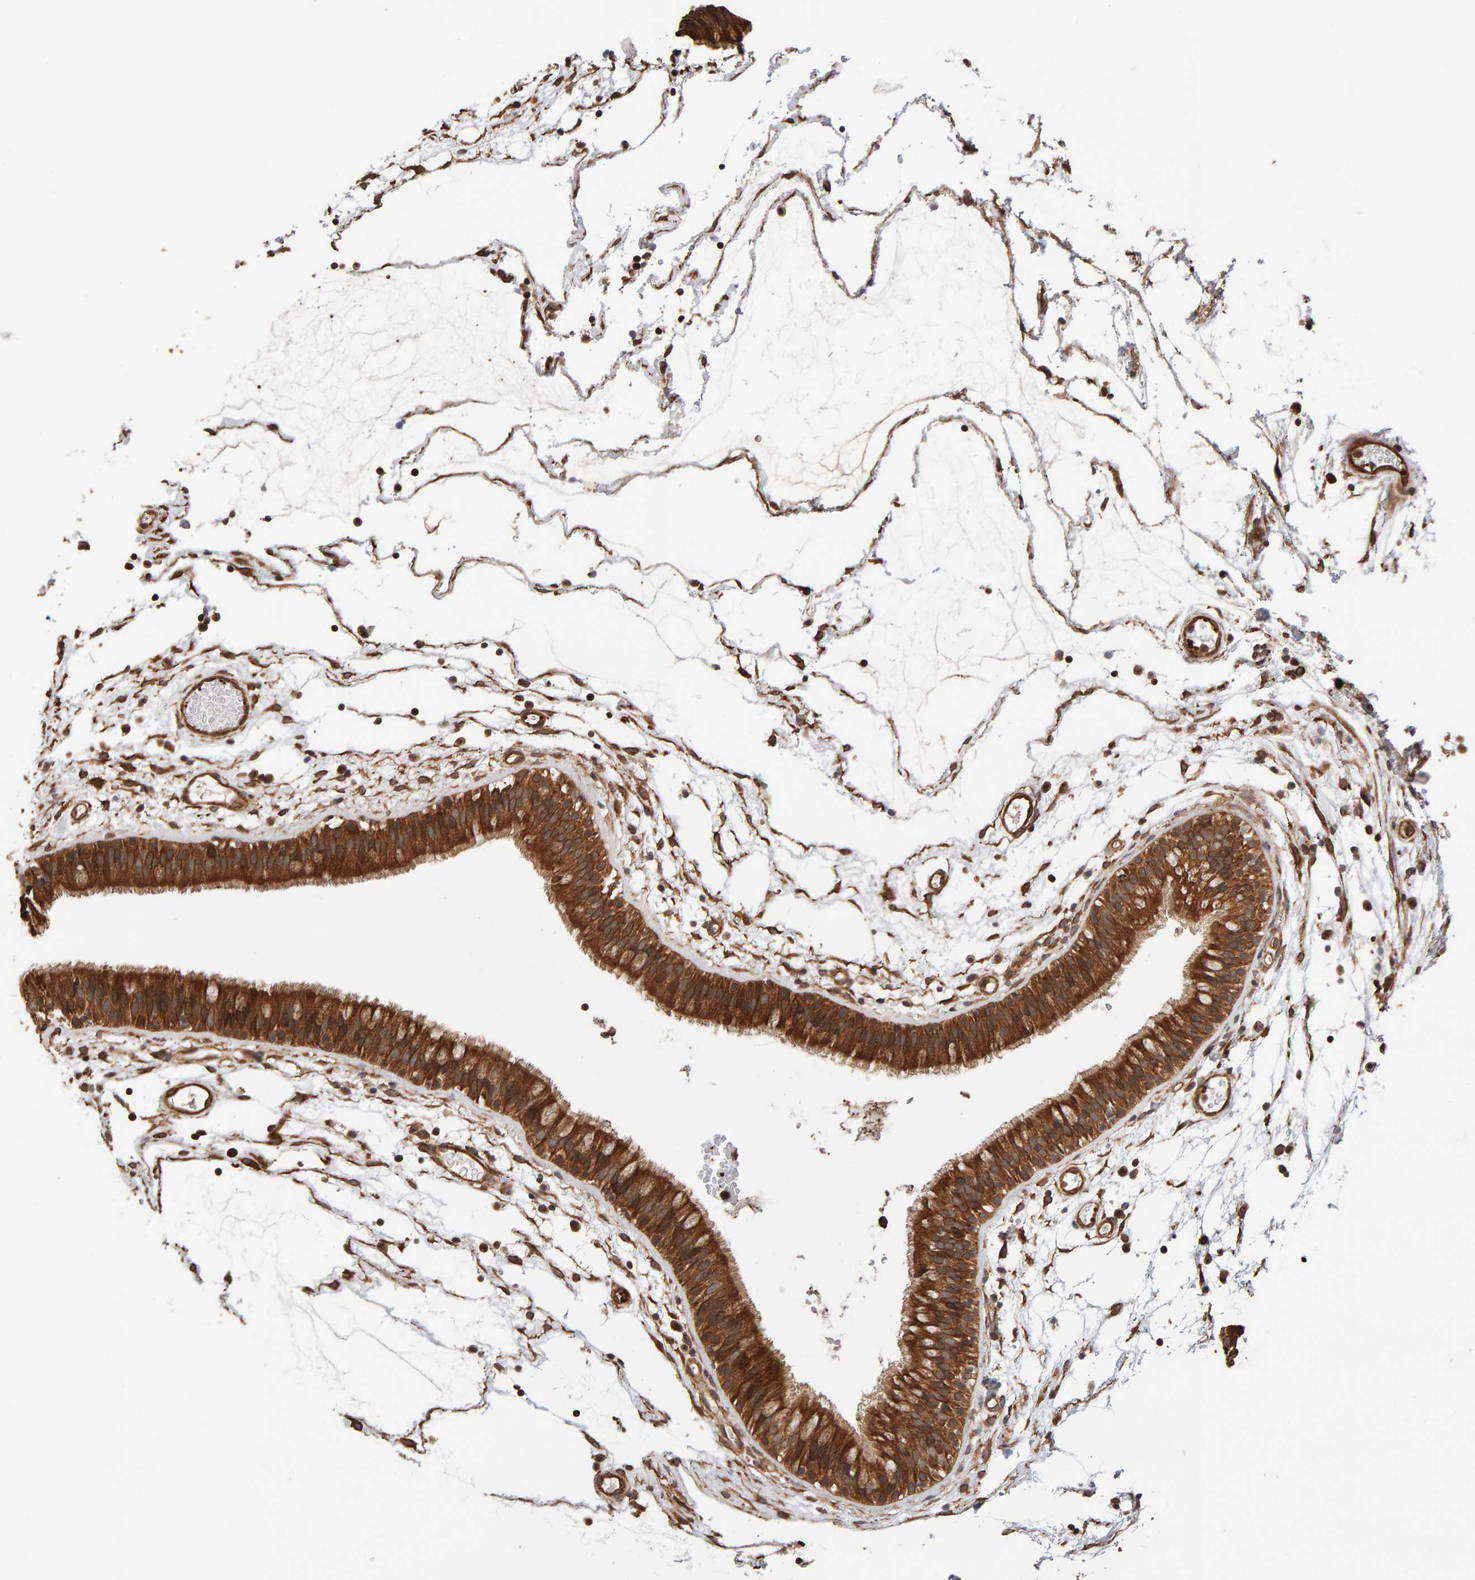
{"staining": {"intensity": "strong", "quantity": ">75%", "location": "cytoplasmic/membranous"}, "tissue": "nasopharynx", "cell_type": "Respiratory epithelial cells", "image_type": "normal", "snomed": [{"axis": "morphology", "description": "Normal tissue, NOS"}, {"axis": "morphology", "description": "Inflammation, NOS"}, {"axis": "topography", "description": "Nasopharynx"}], "caption": "The histopathology image displays staining of normal nasopharynx, revealing strong cytoplasmic/membranous protein positivity (brown color) within respiratory epithelial cells. The protein of interest is shown in brown color, while the nuclei are stained blue.", "gene": "SYNRG", "patient": {"sex": "male", "age": 48}}